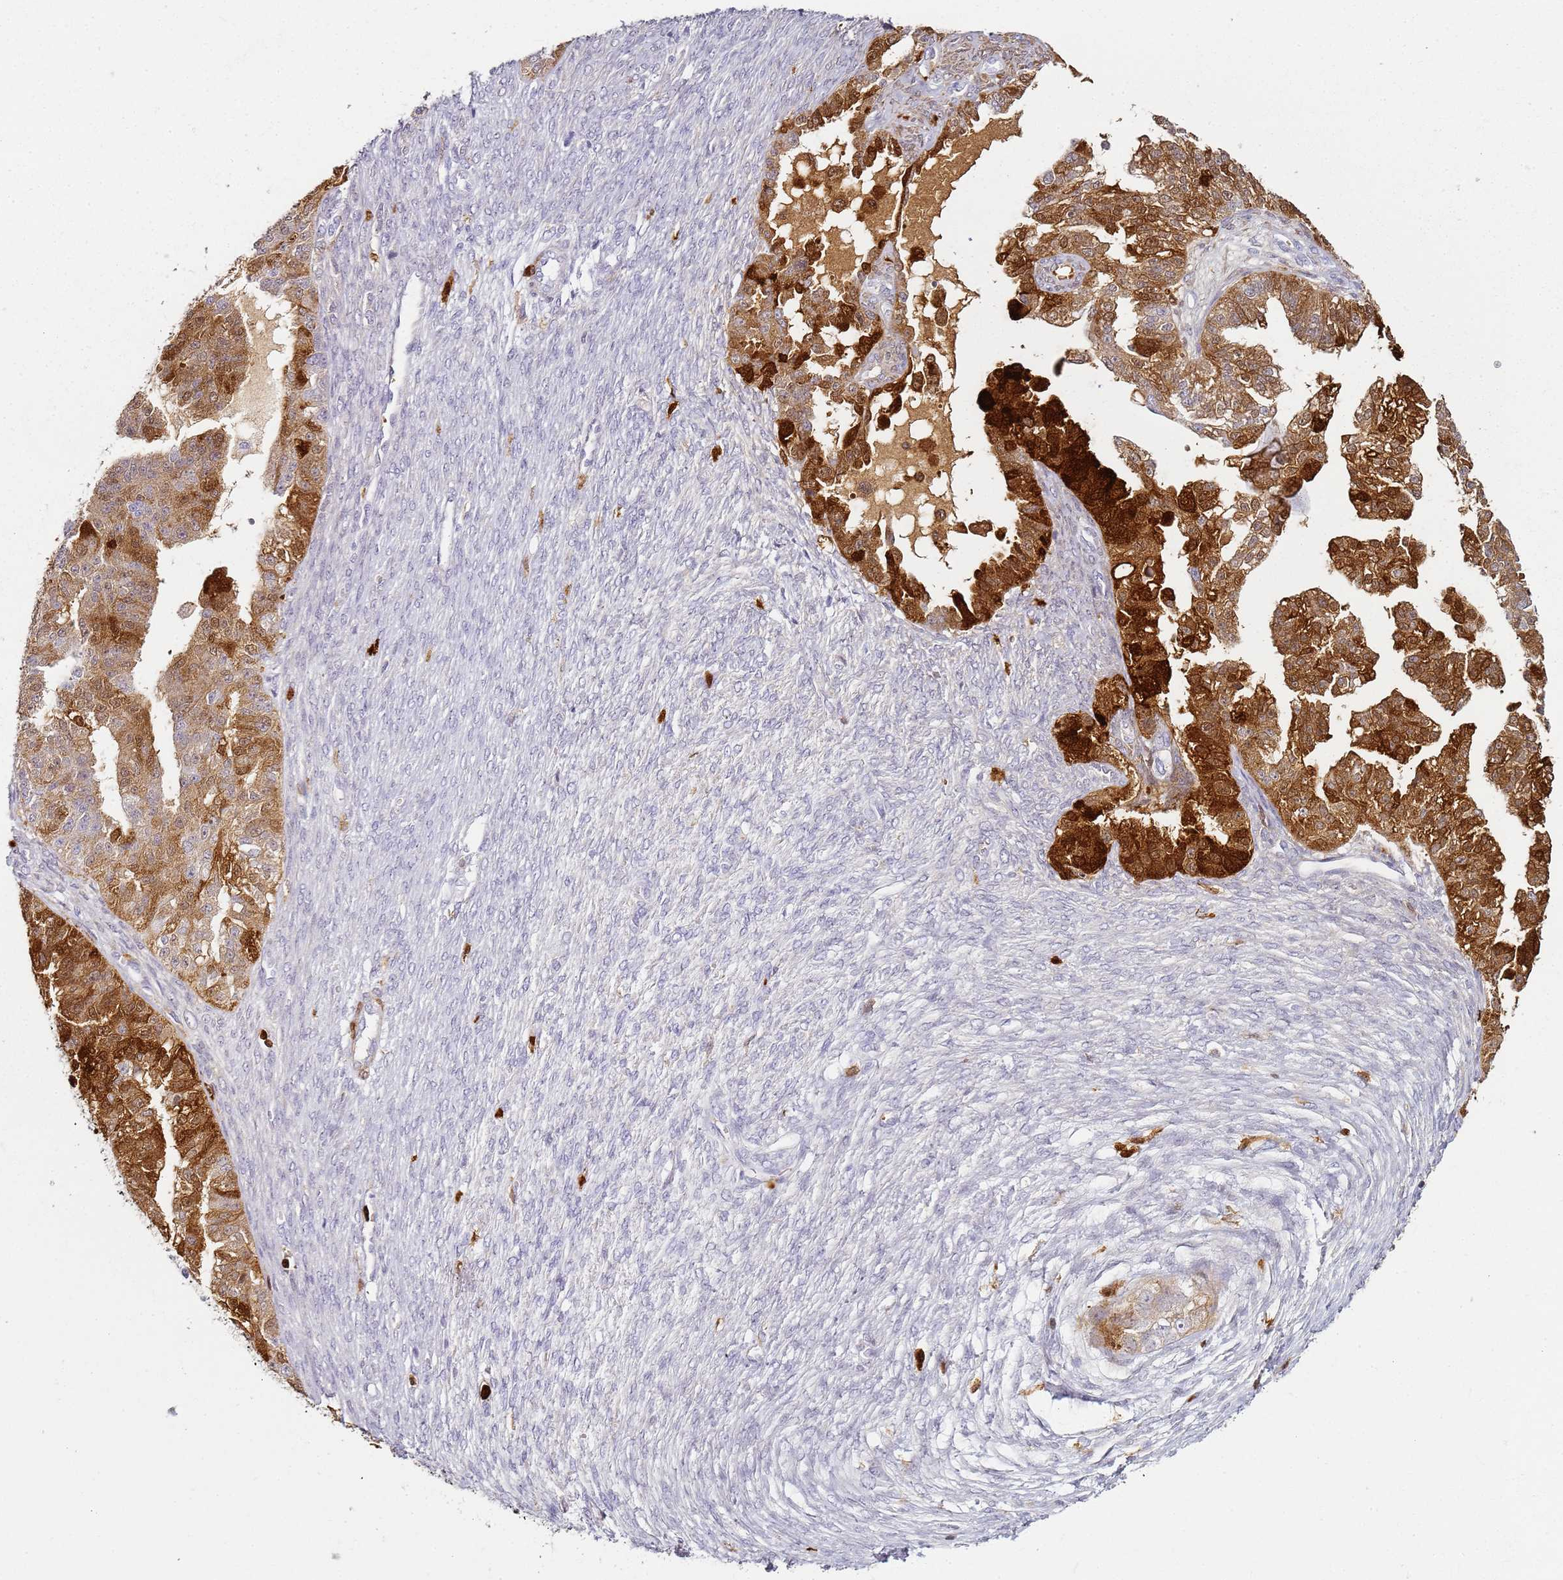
{"staining": {"intensity": "moderate", "quantity": ">75%", "location": "cytoplasmic/membranous,nuclear"}, "tissue": "ovarian cancer", "cell_type": "Tumor cells", "image_type": "cancer", "snomed": [{"axis": "morphology", "description": "Cystadenocarcinoma, serous, NOS"}, {"axis": "topography", "description": "Ovary"}], "caption": "A brown stain labels moderate cytoplasmic/membranous and nuclear positivity of a protein in serous cystadenocarcinoma (ovarian) tumor cells.", "gene": "S100A4", "patient": {"sex": "female", "age": 58}}